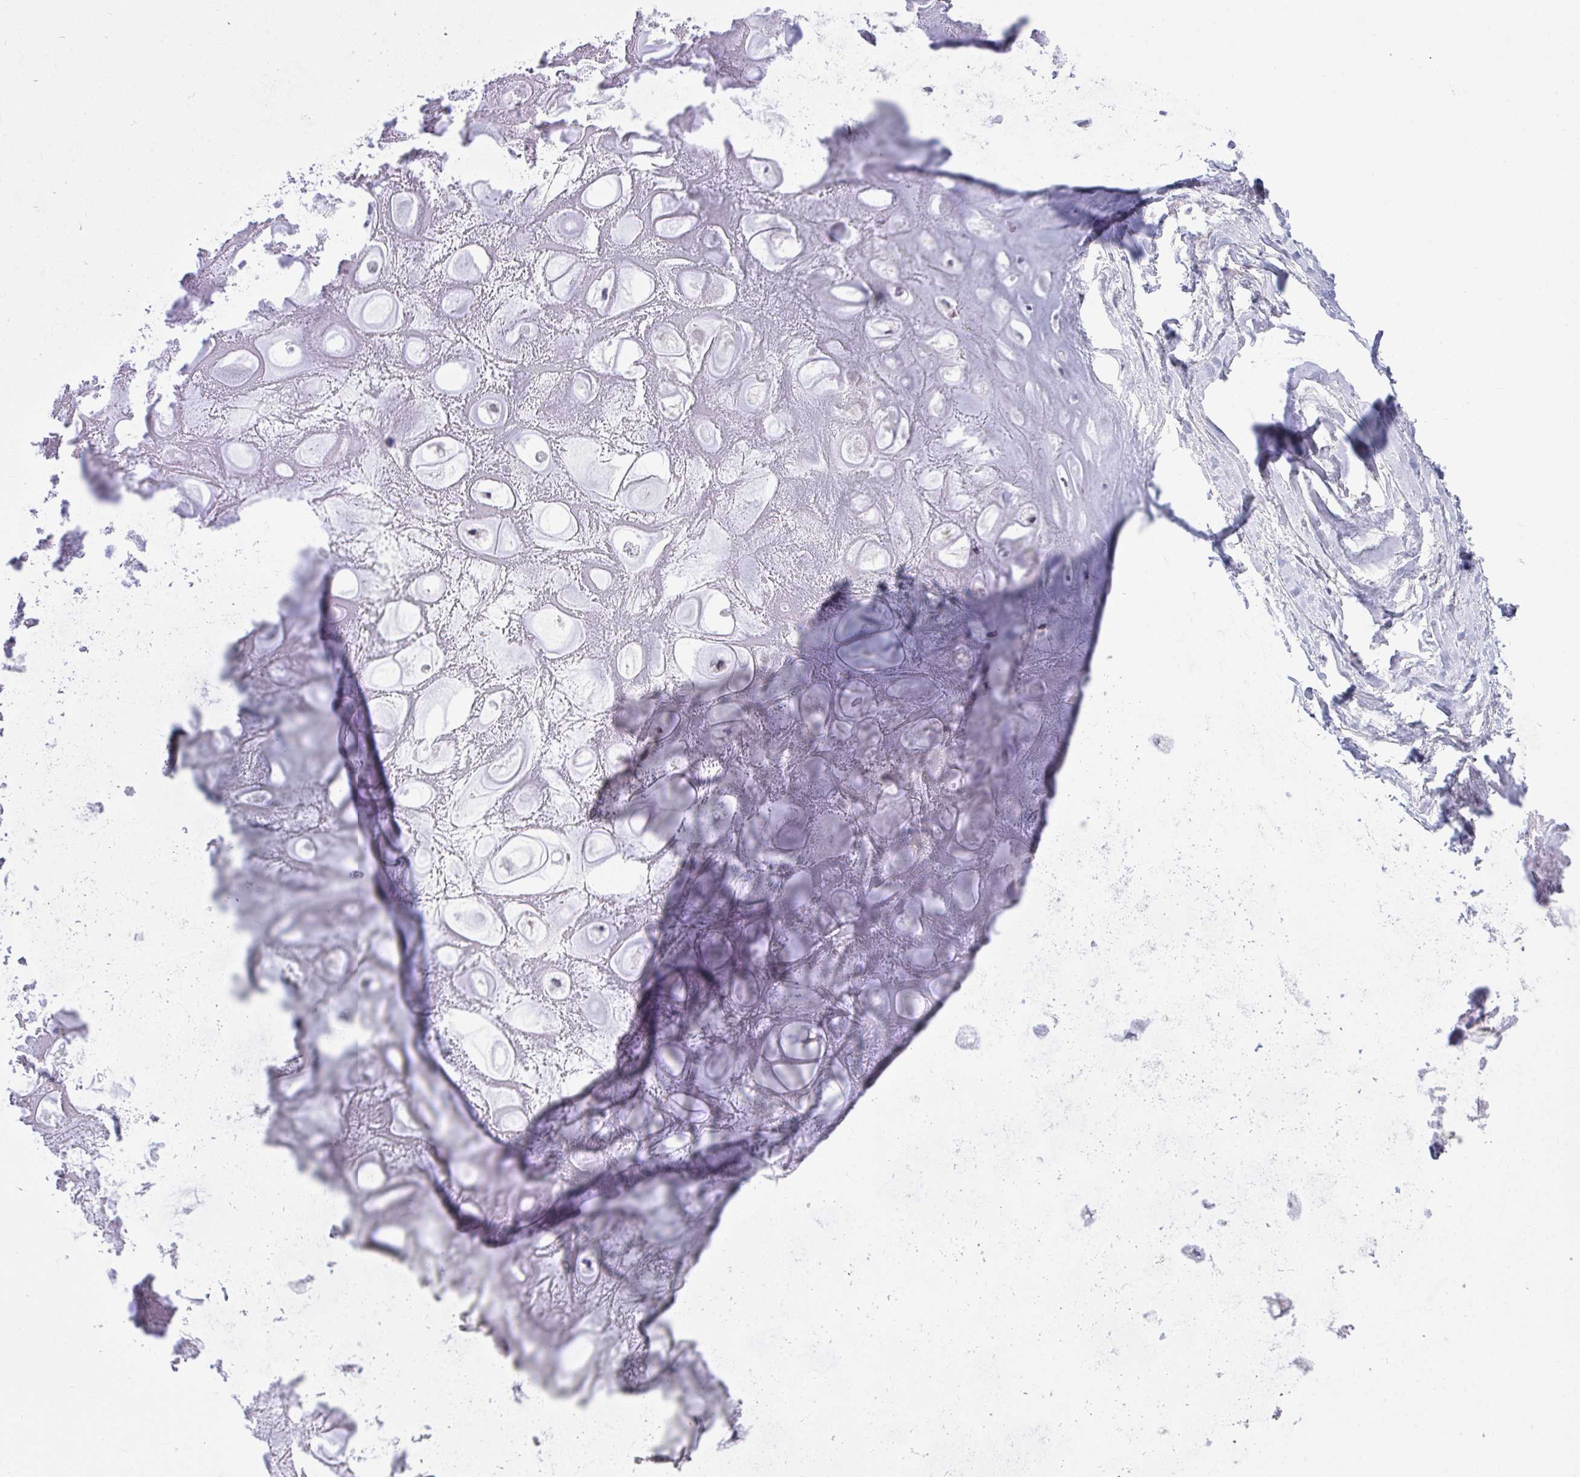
{"staining": {"intensity": "negative", "quantity": "none", "location": "none"}, "tissue": "soft tissue", "cell_type": "Chondrocytes", "image_type": "normal", "snomed": [{"axis": "morphology", "description": "Normal tissue, NOS"}, {"axis": "topography", "description": "Lymph node"}, {"axis": "topography", "description": "Cartilage tissue"}, {"axis": "topography", "description": "Nasopharynx"}], "caption": "Immunohistochemistry (IHC) of benign soft tissue reveals no staining in chondrocytes. The staining is performed using DAB brown chromogen with nuclei counter-stained in using hematoxylin.", "gene": "HMBOX1", "patient": {"sex": "male", "age": 63}}